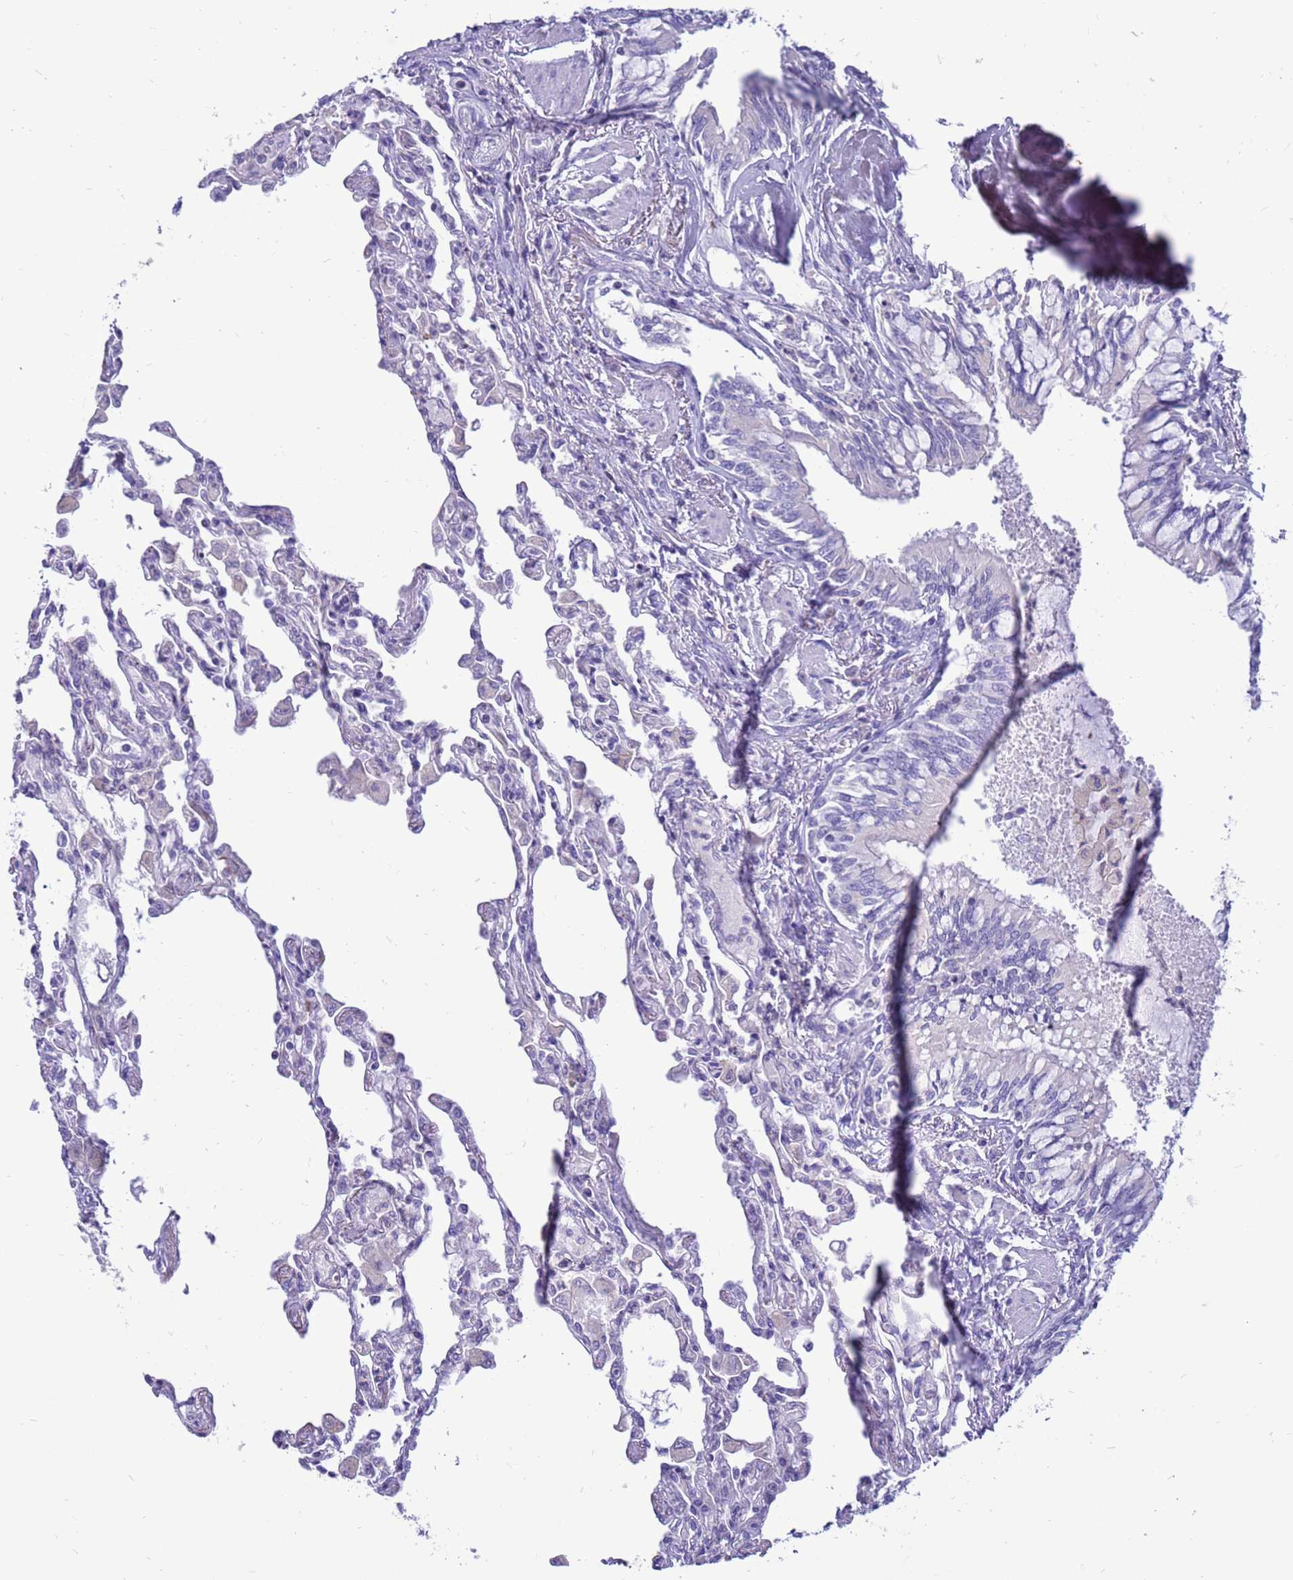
{"staining": {"intensity": "negative", "quantity": "none", "location": "none"}, "tissue": "lung", "cell_type": "Alveolar cells", "image_type": "normal", "snomed": [{"axis": "morphology", "description": "Normal tissue, NOS"}, {"axis": "topography", "description": "Bronchus"}, {"axis": "topography", "description": "Lung"}], "caption": "This is an immunohistochemistry histopathology image of unremarkable lung. There is no positivity in alveolar cells.", "gene": "PDE10A", "patient": {"sex": "female", "age": 49}}